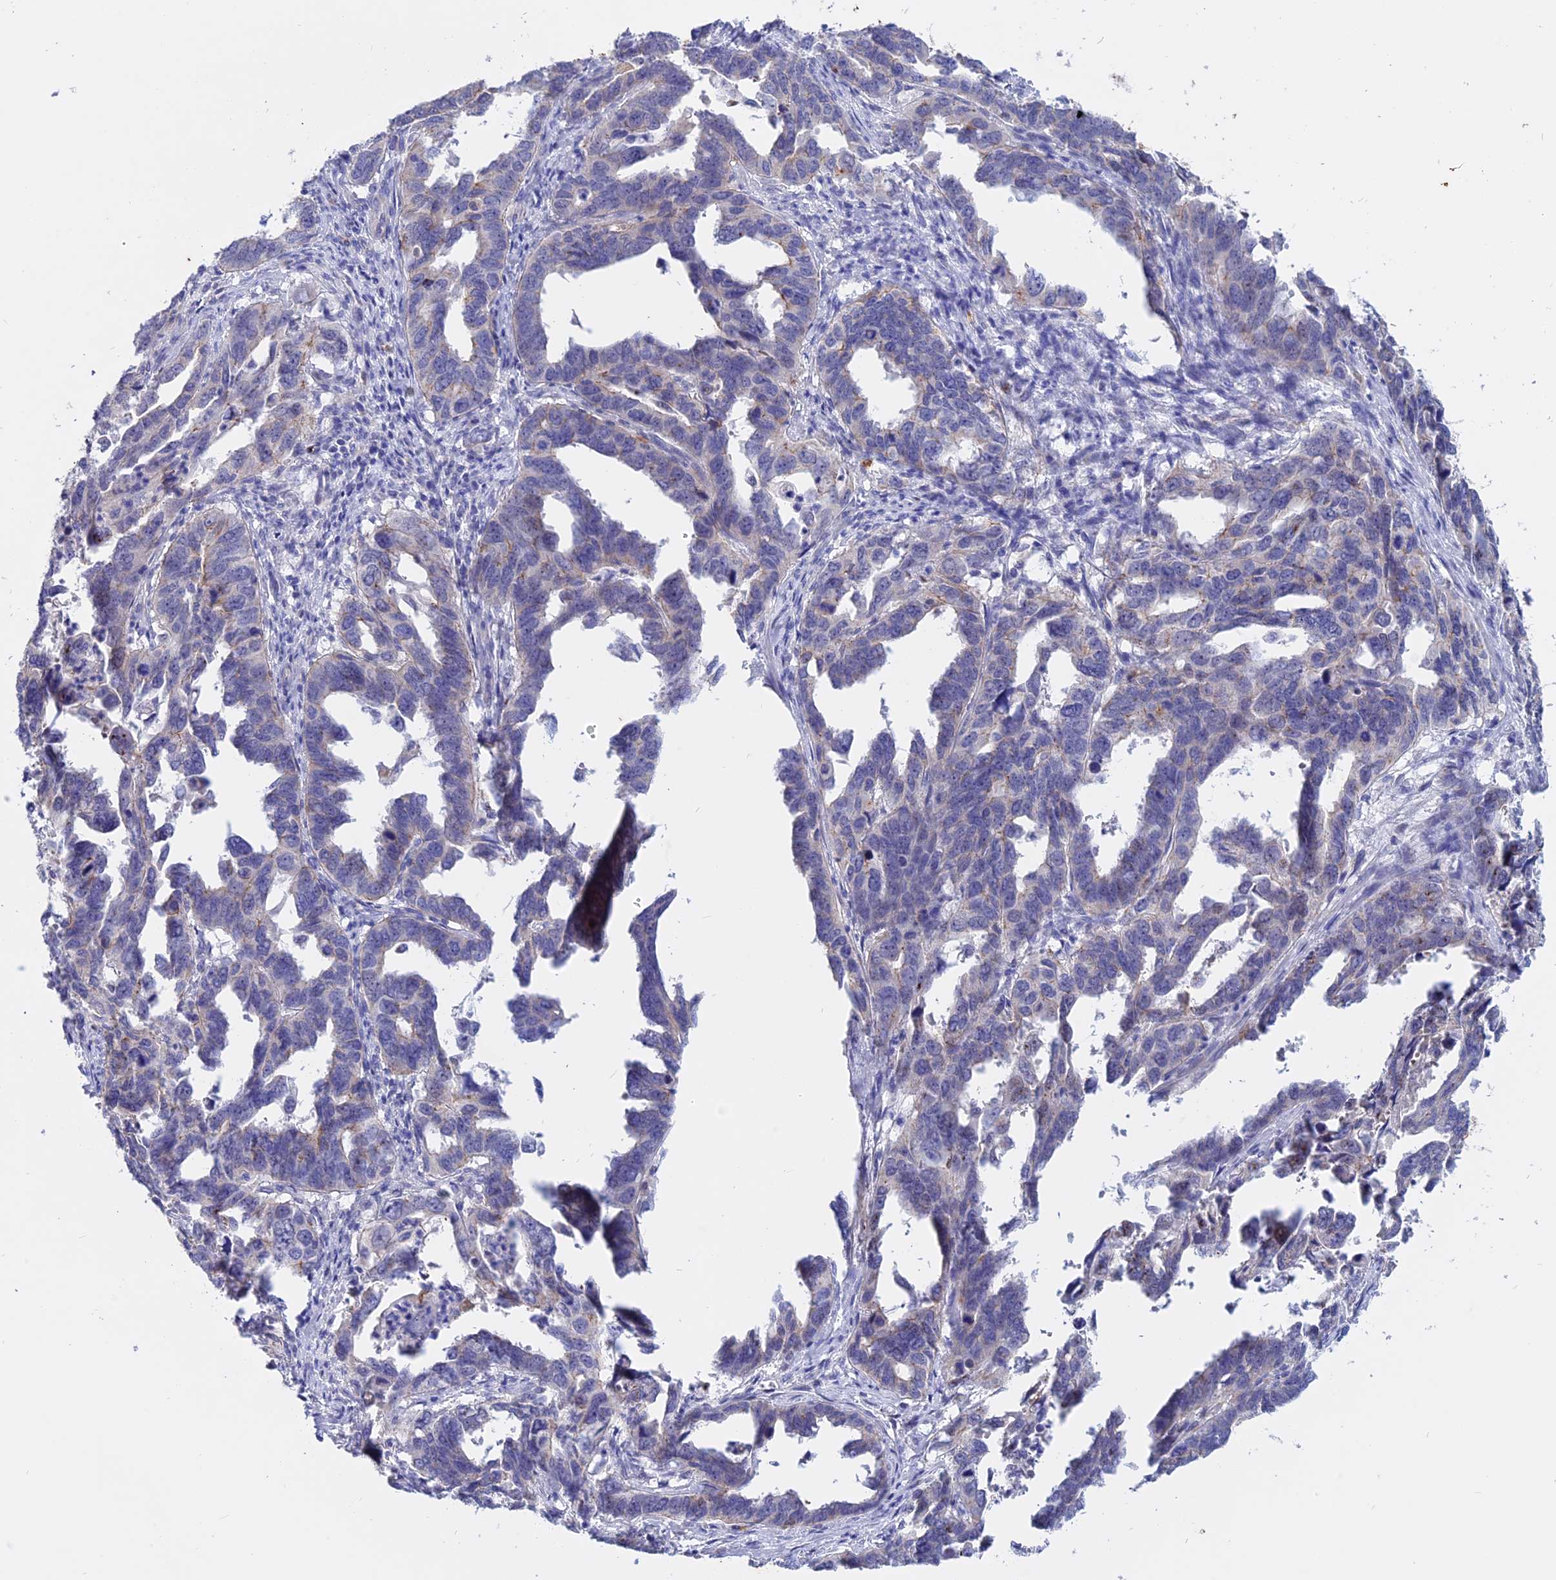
{"staining": {"intensity": "moderate", "quantity": "<25%", "location": "cytoplasmic/membranous"}, "tissue": "endometrial cancer", "cell_type": "Tumor cells", "image_type": "cancer", "snomed": [{"axis": "morphology", "description": "Adenocarcinoma, NOS"}, {"axis": "topography", "description": "Endometrium"}], "caption": "There is low levels of moderate cytoplasmic/membranous staining in tumor cells of endometrial cancer, as demonstrated by immunohistochemical staining (brown color).", "gene": "GK5", "patient": {"sex": "female", "age": 65}}